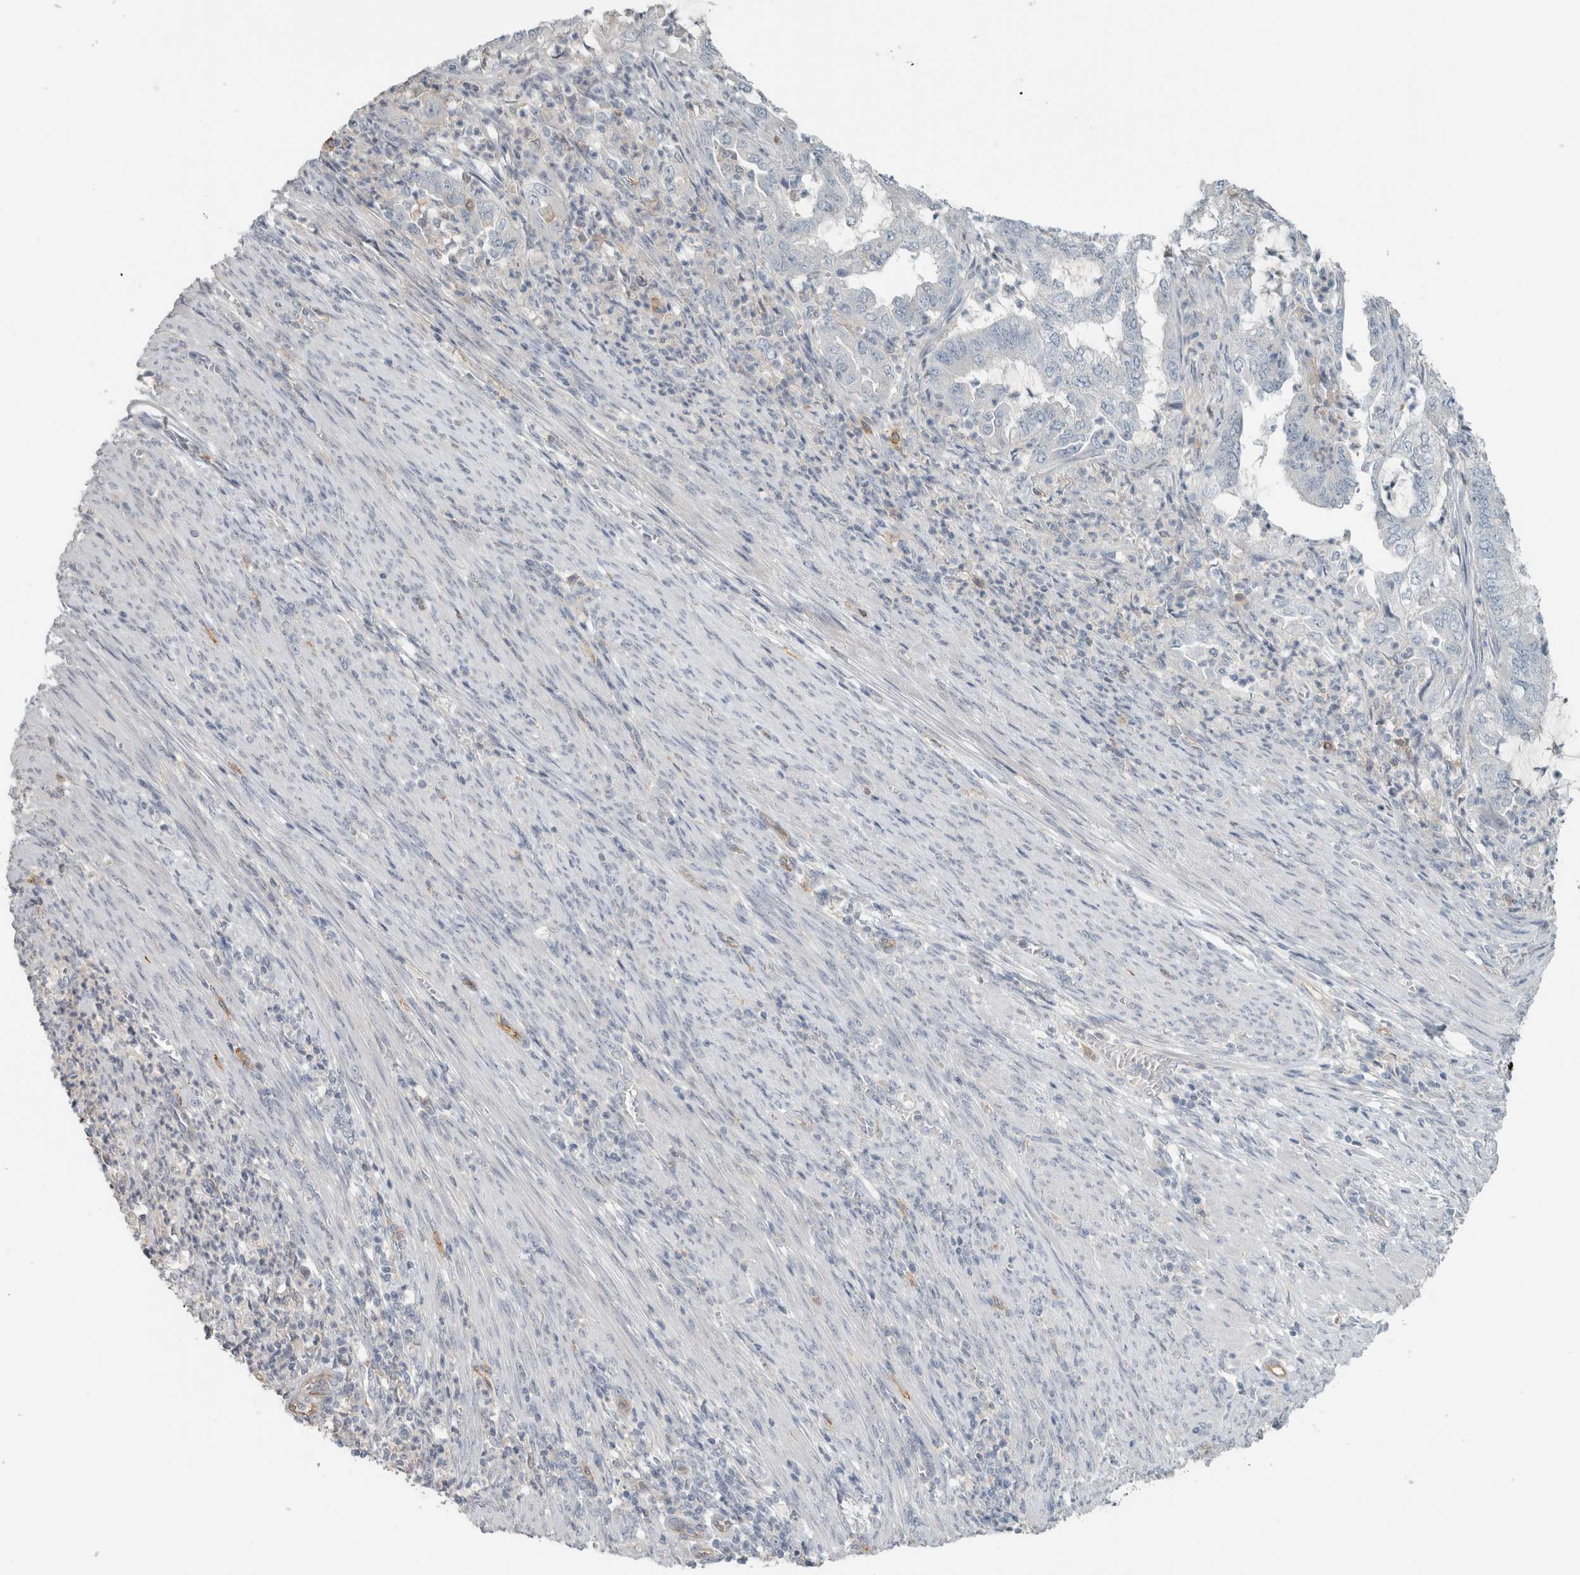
{"staining": {"intensity": "negative", "quantity": "none", "location": "none"}, "tissue": "endometrial cancer", "cell_type": "Tumor cells", "image_type": "cancer", "snomed": [{"axis": "morphology", "description": "Adenocarcinoma, NOS"}, {"axis": "topography", "description": "Endometrium"}], "caption": "This photomicrograph is of endometrial cancer stained with immunohistochemistry (IHC) to label a protein in brown with the nuclei are counter-stained blue. There is no positivity in tumor cells.", "gene": "SCIN", "patient": {"sex": "female", "age": 49}}